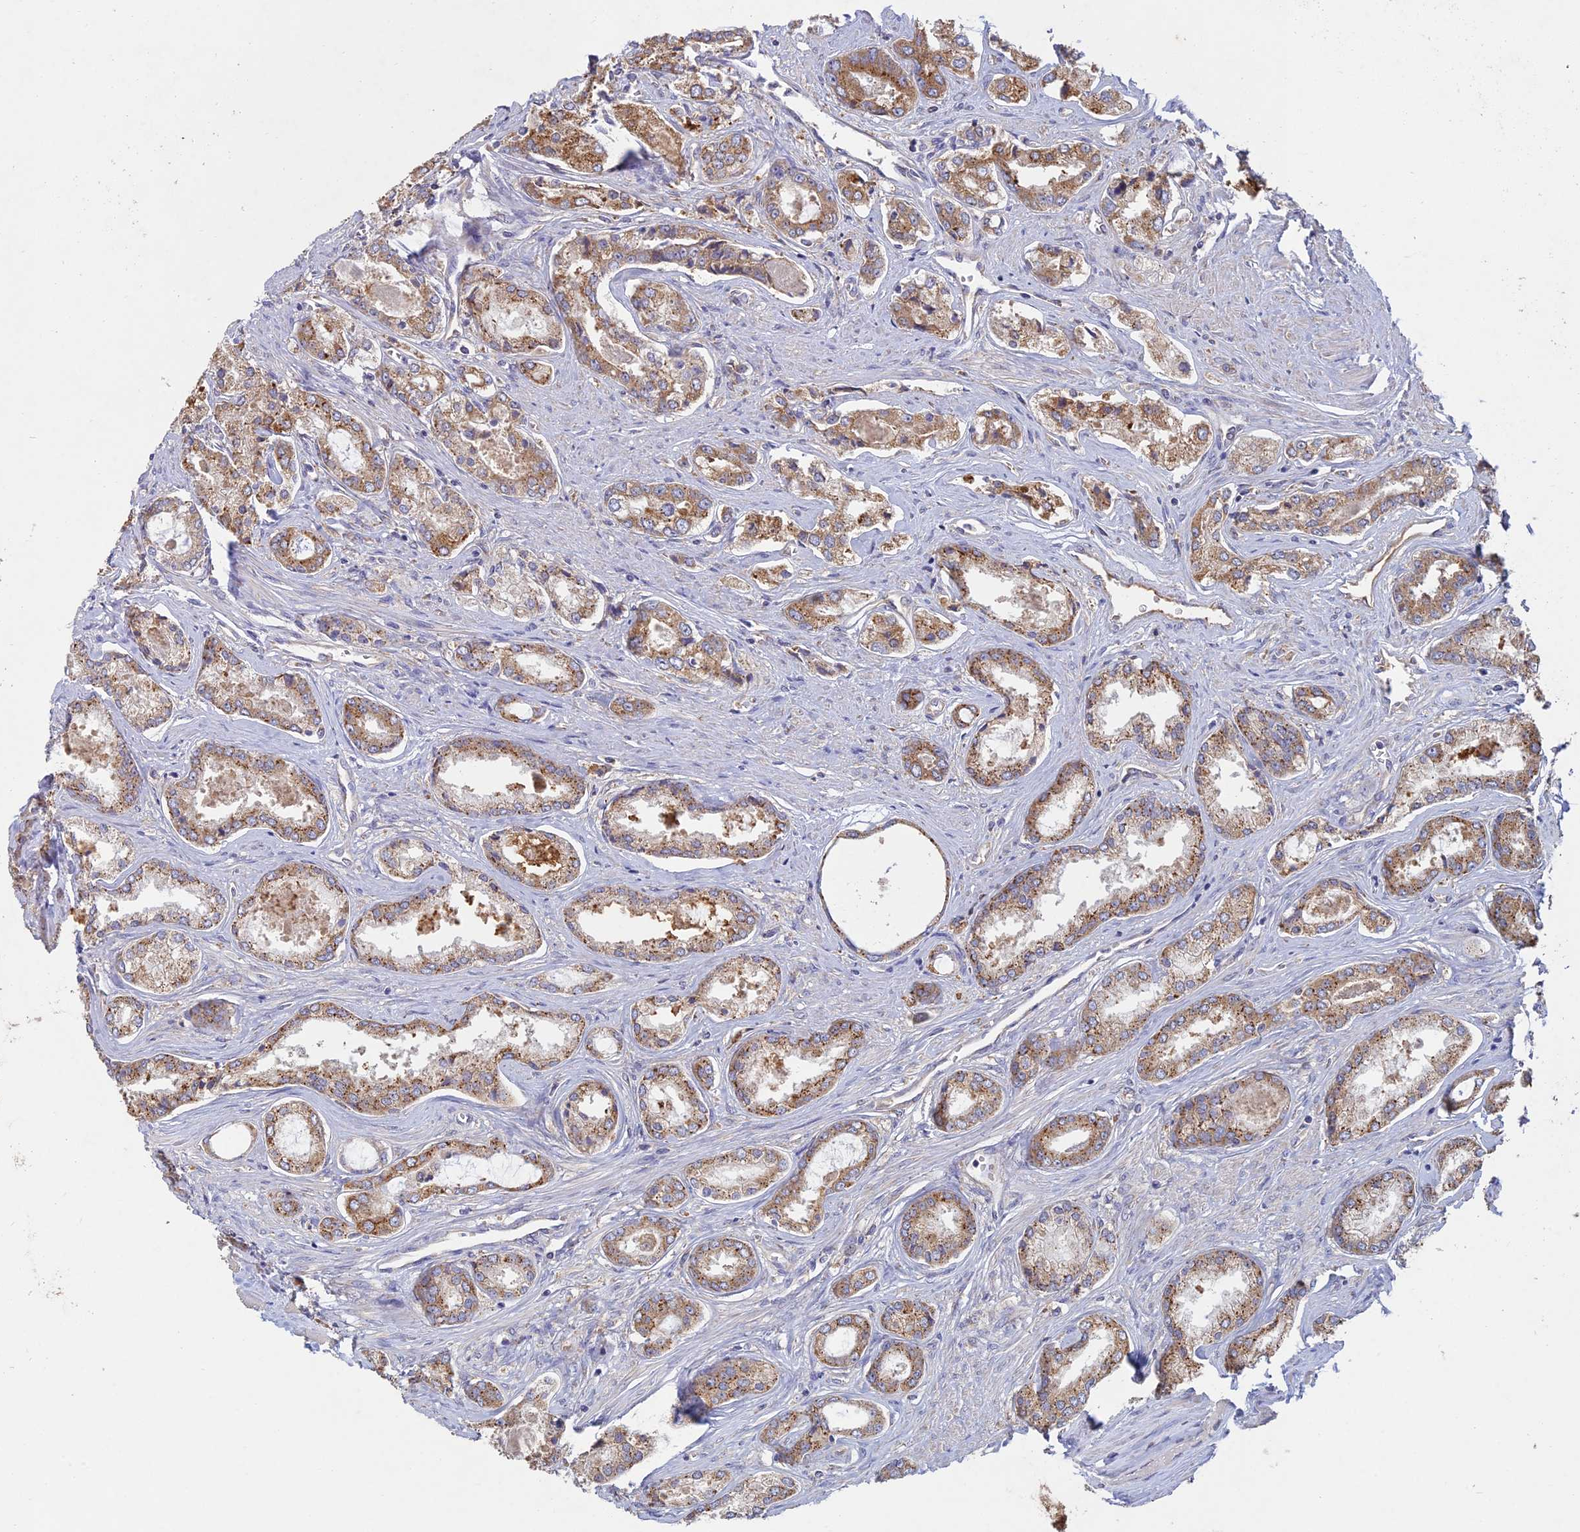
{"staining": {"intensity": "moderate", "quantity": ">75%", "location": "cytoplasmic/membranous"}, "tissue": "prostate cancer", "cell_type": "Tumor cells", "image_type": "cancer", "snomed": [{"axis": "morphology", "description": "Adenocarcinoma, Low grade"}, {"axis": "topography", "description": "Prostate"}], "caption": "Brown immunohistochemical staining in low-grade adenocarcinoma (prostate) shows moderate cytoplasmic/membranous expression in about >75% of tumor cells.", "gene": "NXNL2", "patient": {"sex": "male", "age": 68}}